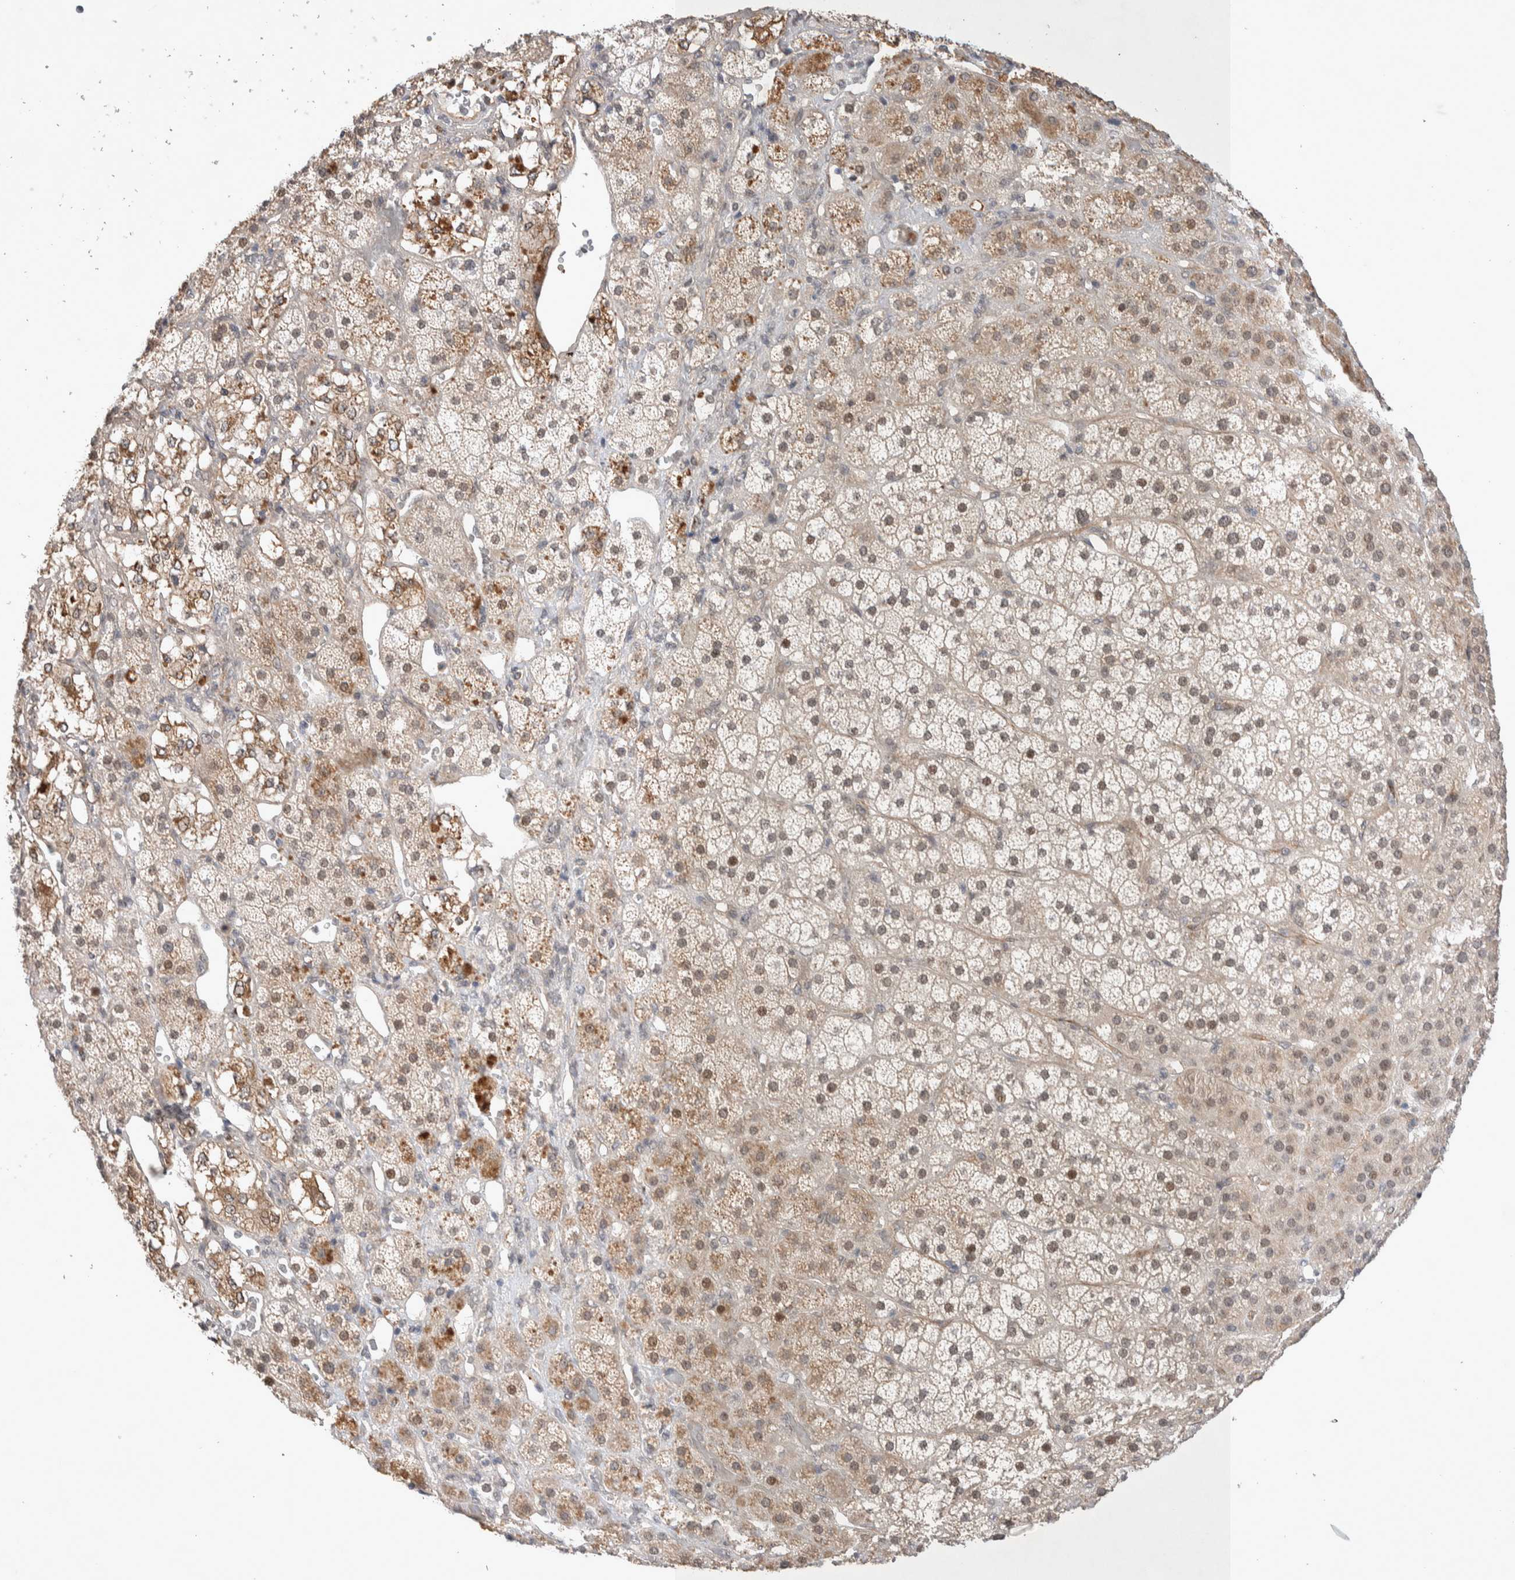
{"staining": {"intensity": "strong", "quantity": "25%-75%", "location": "cytoplasmic/membranous,nuclear"}, "tissue": "adrenal gland", "cell_type": "Glandular cells", "image_type": "normal", "snomed": [{"axis": "morphology", "description": "Normal tissue, NOS"}, {"axis": "topography", "description": "Adrenal gland"}], "caption": "Immunohistochemistry (IHC) histopathology image of benign adrenal gland stained for a protein (brown), which shows high levels of strong cytoplasmic/membranous,nuclear staining in about 25%-75% of glandular cells.", "gene": "ZNF704", "patient": {"sex": "male", "age": 57}}